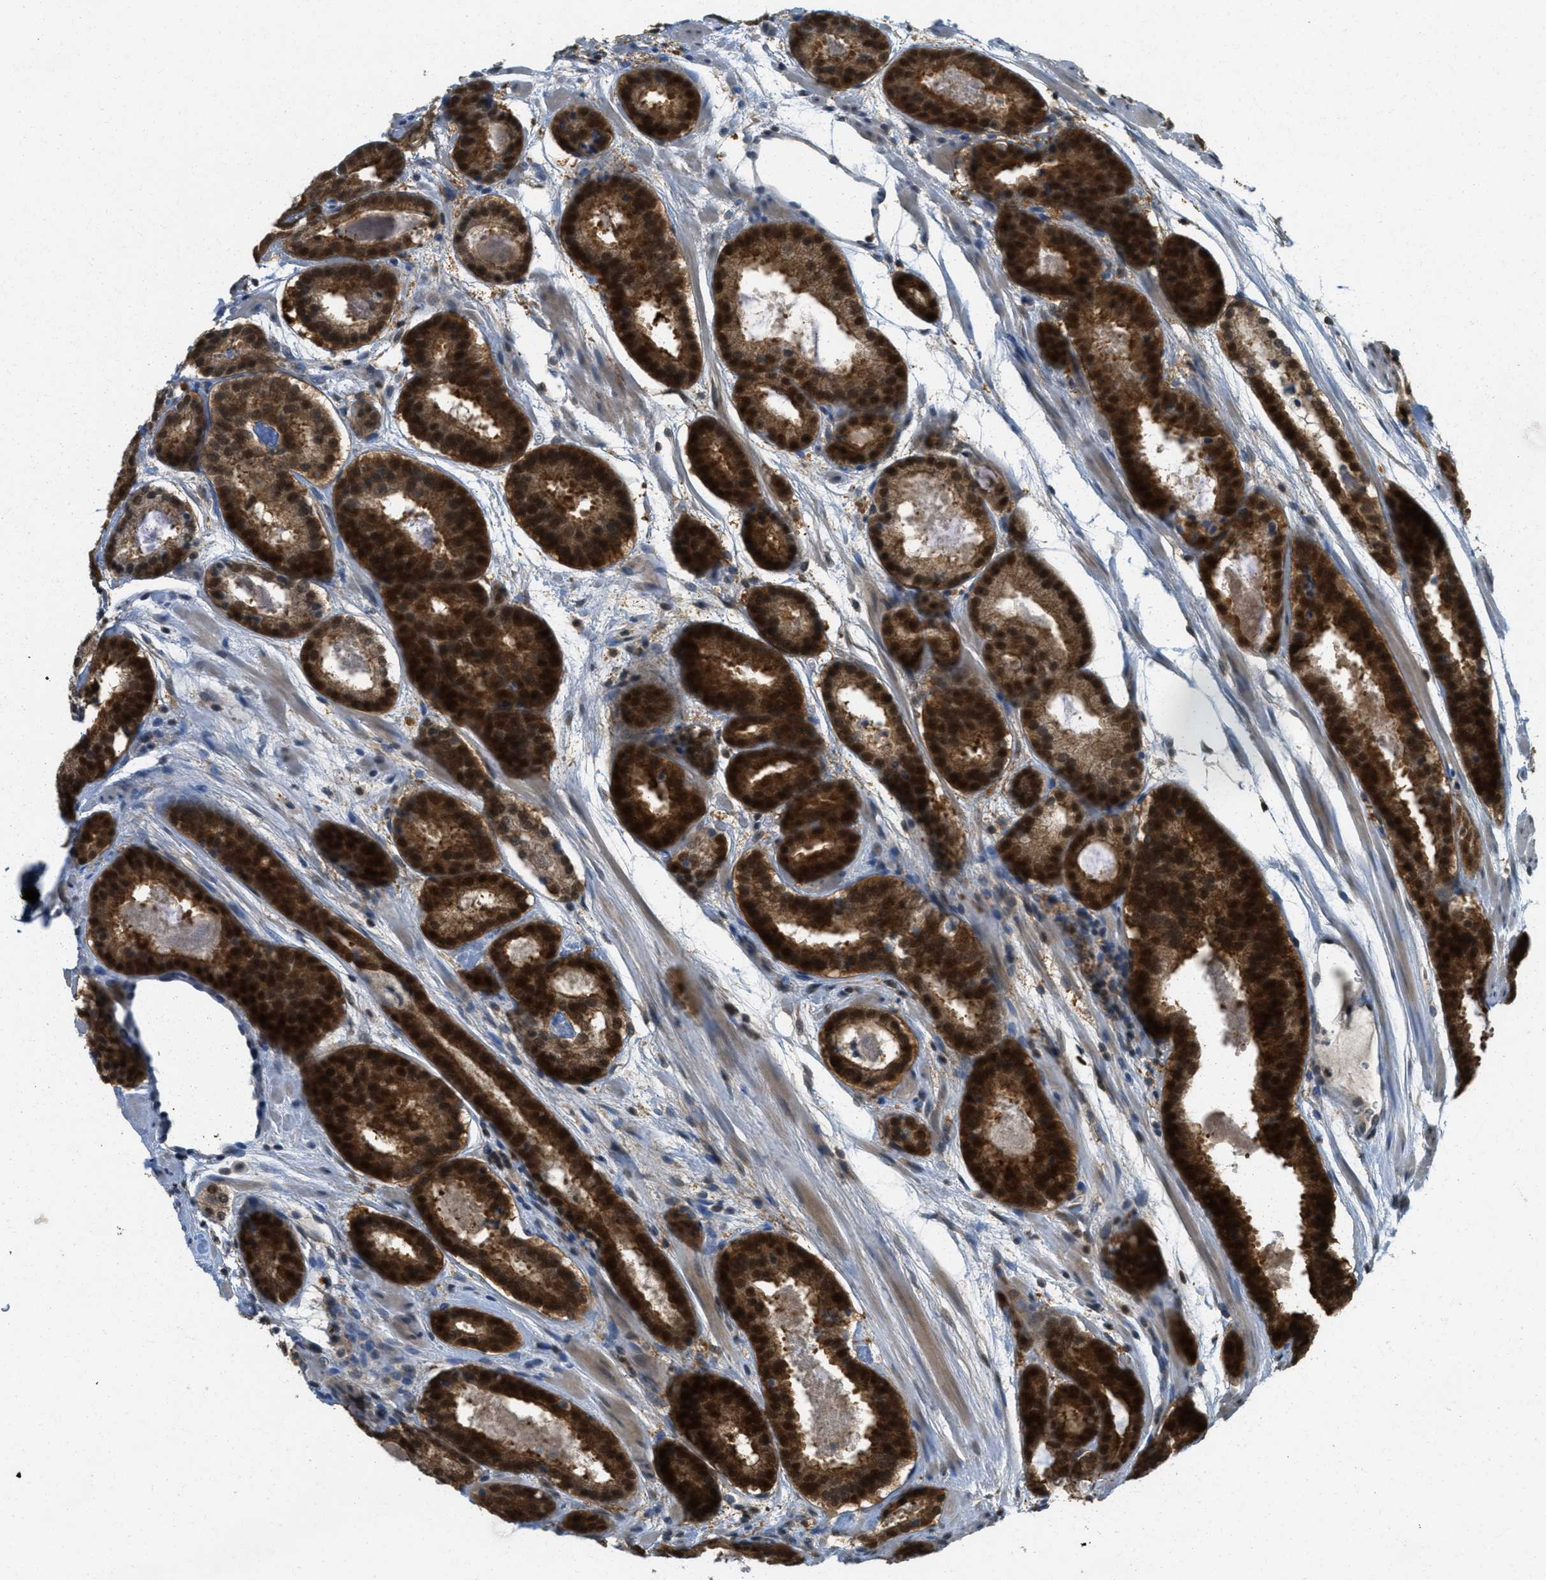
{"staining": {"intensity": "strong", "quantity": ">75%", "location": "cytoplasmic/membranous,nuclear"}, "tissue": "prostate cancer", "cell_type": "Tumor cells", "image_type": "cancer", "snomed": [{"axis": "morphology", "description": "Adenocarcinoma, Low grade"}, {"axis": "topography", "description": "Prostate"}], "caption": "Prostate cancer (low-grade adenocarcinoma) was stained to show a protein in brown. There is high levels of strong cytoplasmic/membranous and nuclear expression in about >75% of tumor cells.", "gene": "DNAJB1", "patient": {"sex": "male", "age": 69}}